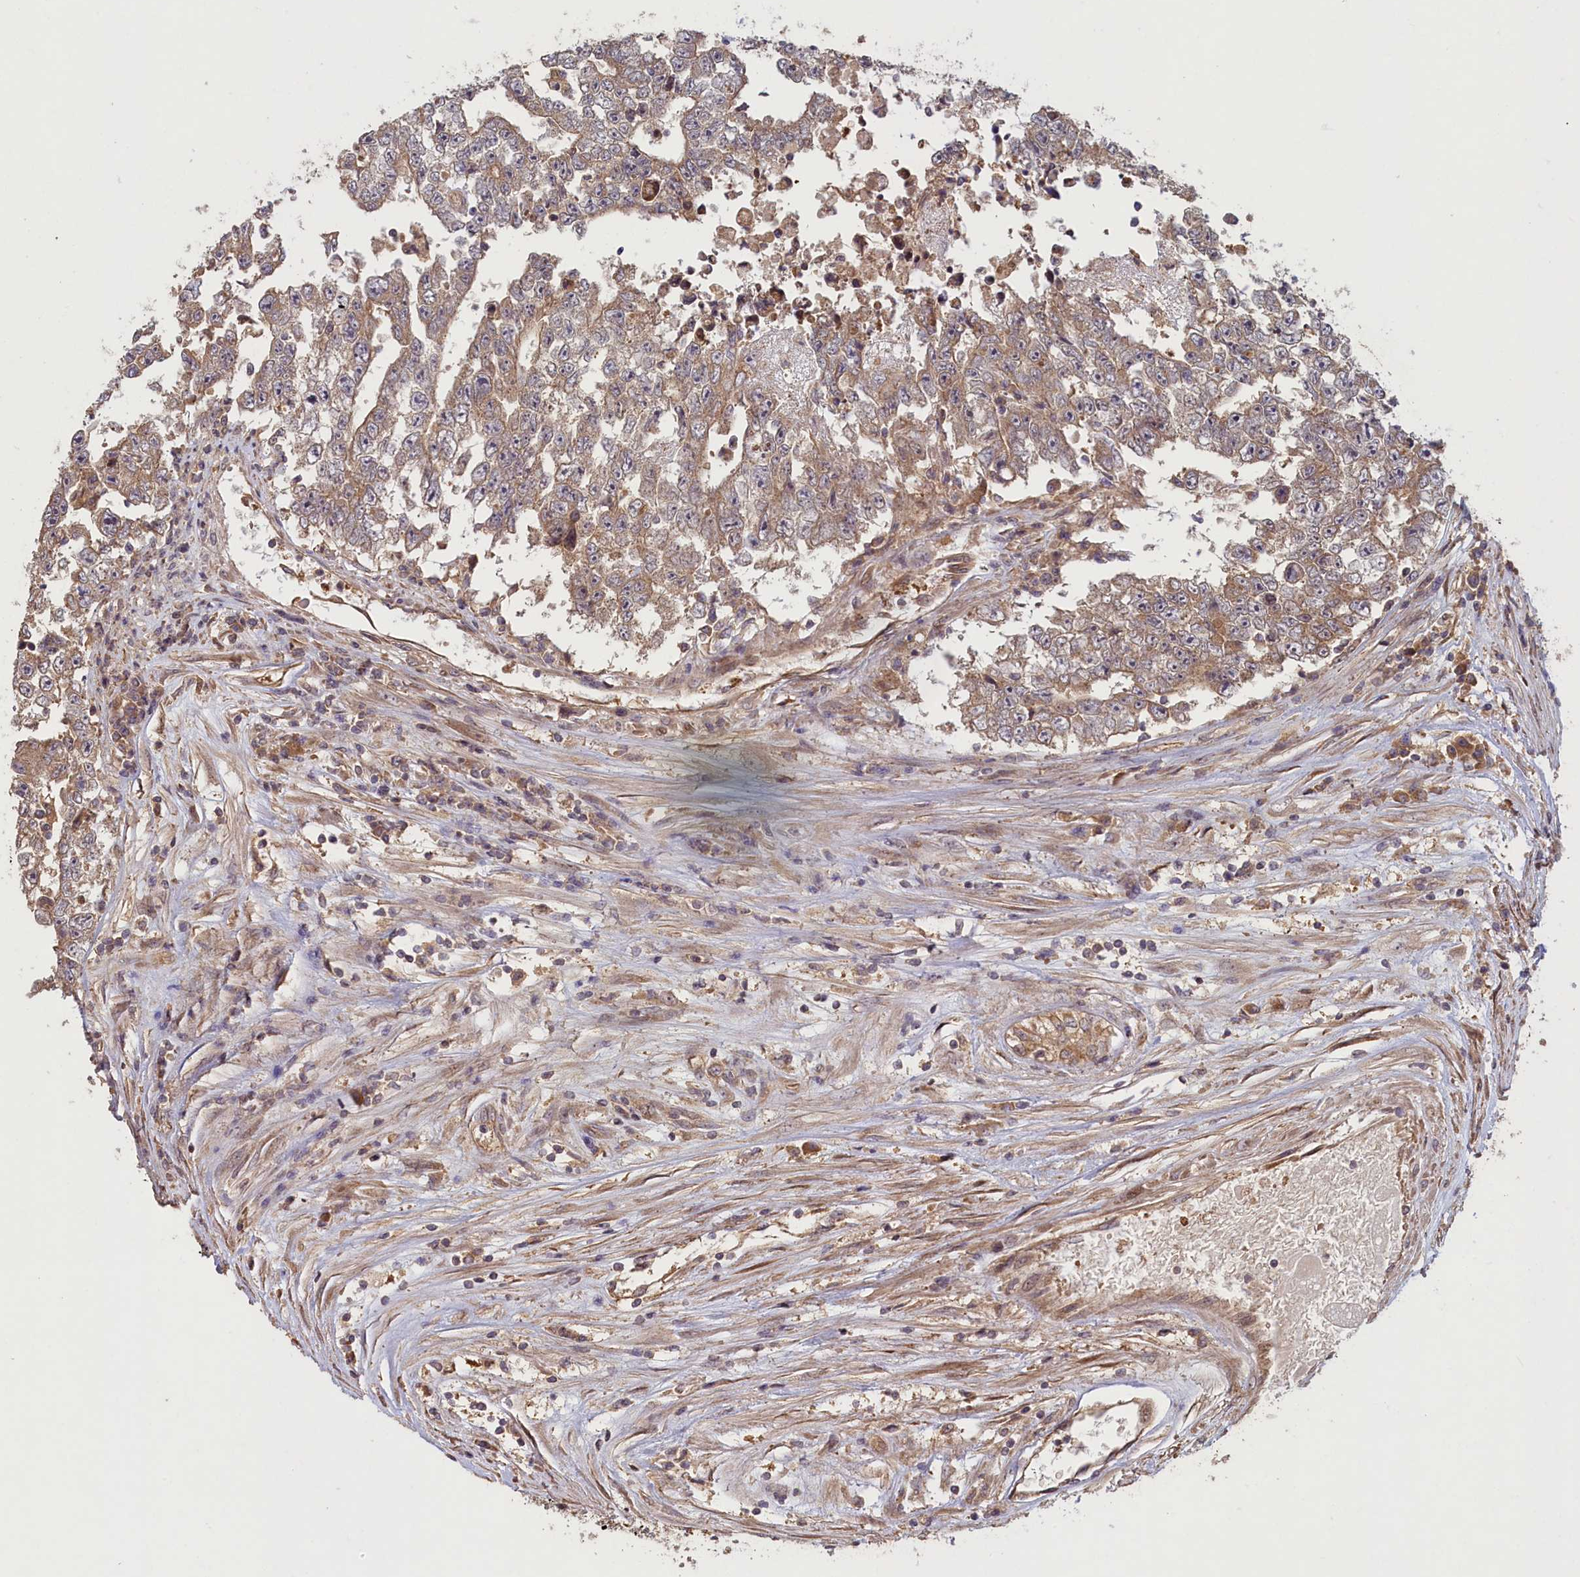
{"staining": {"intensity": "weak", "quantity": "25%-75%", "location": "cytoplasmic/membranous"}, "tissue": "testis cancer", "cell_type": "Tumor cells", "image_type": "cancer", "snomed": [{"axis": "morphology", "description": "Carcinoma, Embryonal, NOS"}, {"axis": "topography", "description": "Testis"}], "caption": "Tumor cells reveal weak cytoplasmic/membranous expression in about 25%-75% of cells in embryonal carcinoma (testis). (Brightfield microscopy of DAB IHC at high magnification).", "gene": "CIAO2B", "patient": {"sex": "male", "age": 25}}